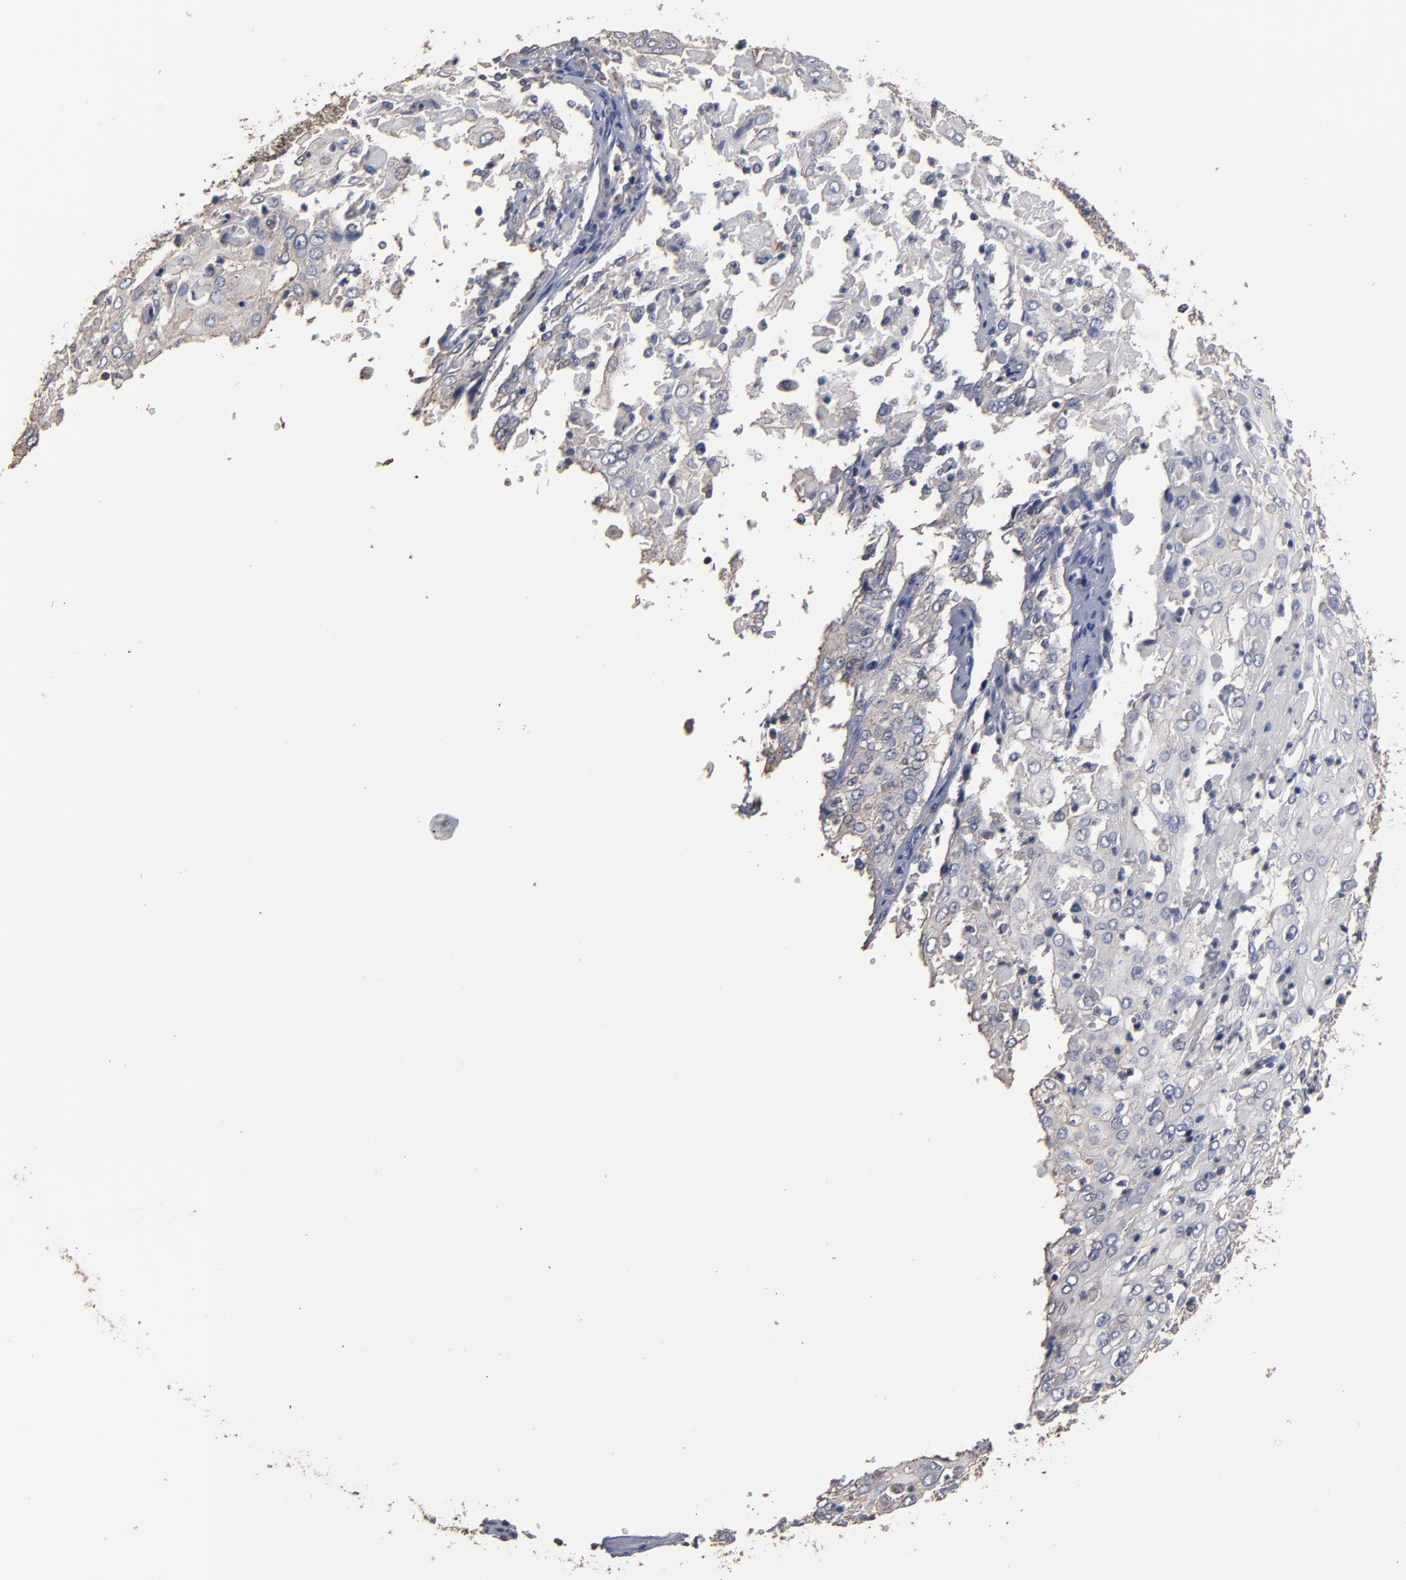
{"staining": {"intensity": "weak", "quantity": "25%-75%", "location": "cytoplasmic/membranous"}, "tissue": "cervical cancer", "cell_type": "Tumor cells", "image_type": "cancer", "snomed": [{"axis": "morphology", "description": "Squamous cell carcinoma, NOS"}, {"axis": "topography", "description": "Cervix"}], "caption": "Protein expression analysis of cervical squamous cell carcinoma exhibits weak cytoplasmic/membranous positivity in approximately 25%-75% of tumor cells.", "gene": "DMD", "patient": {"sex": "female", "age": 39}}